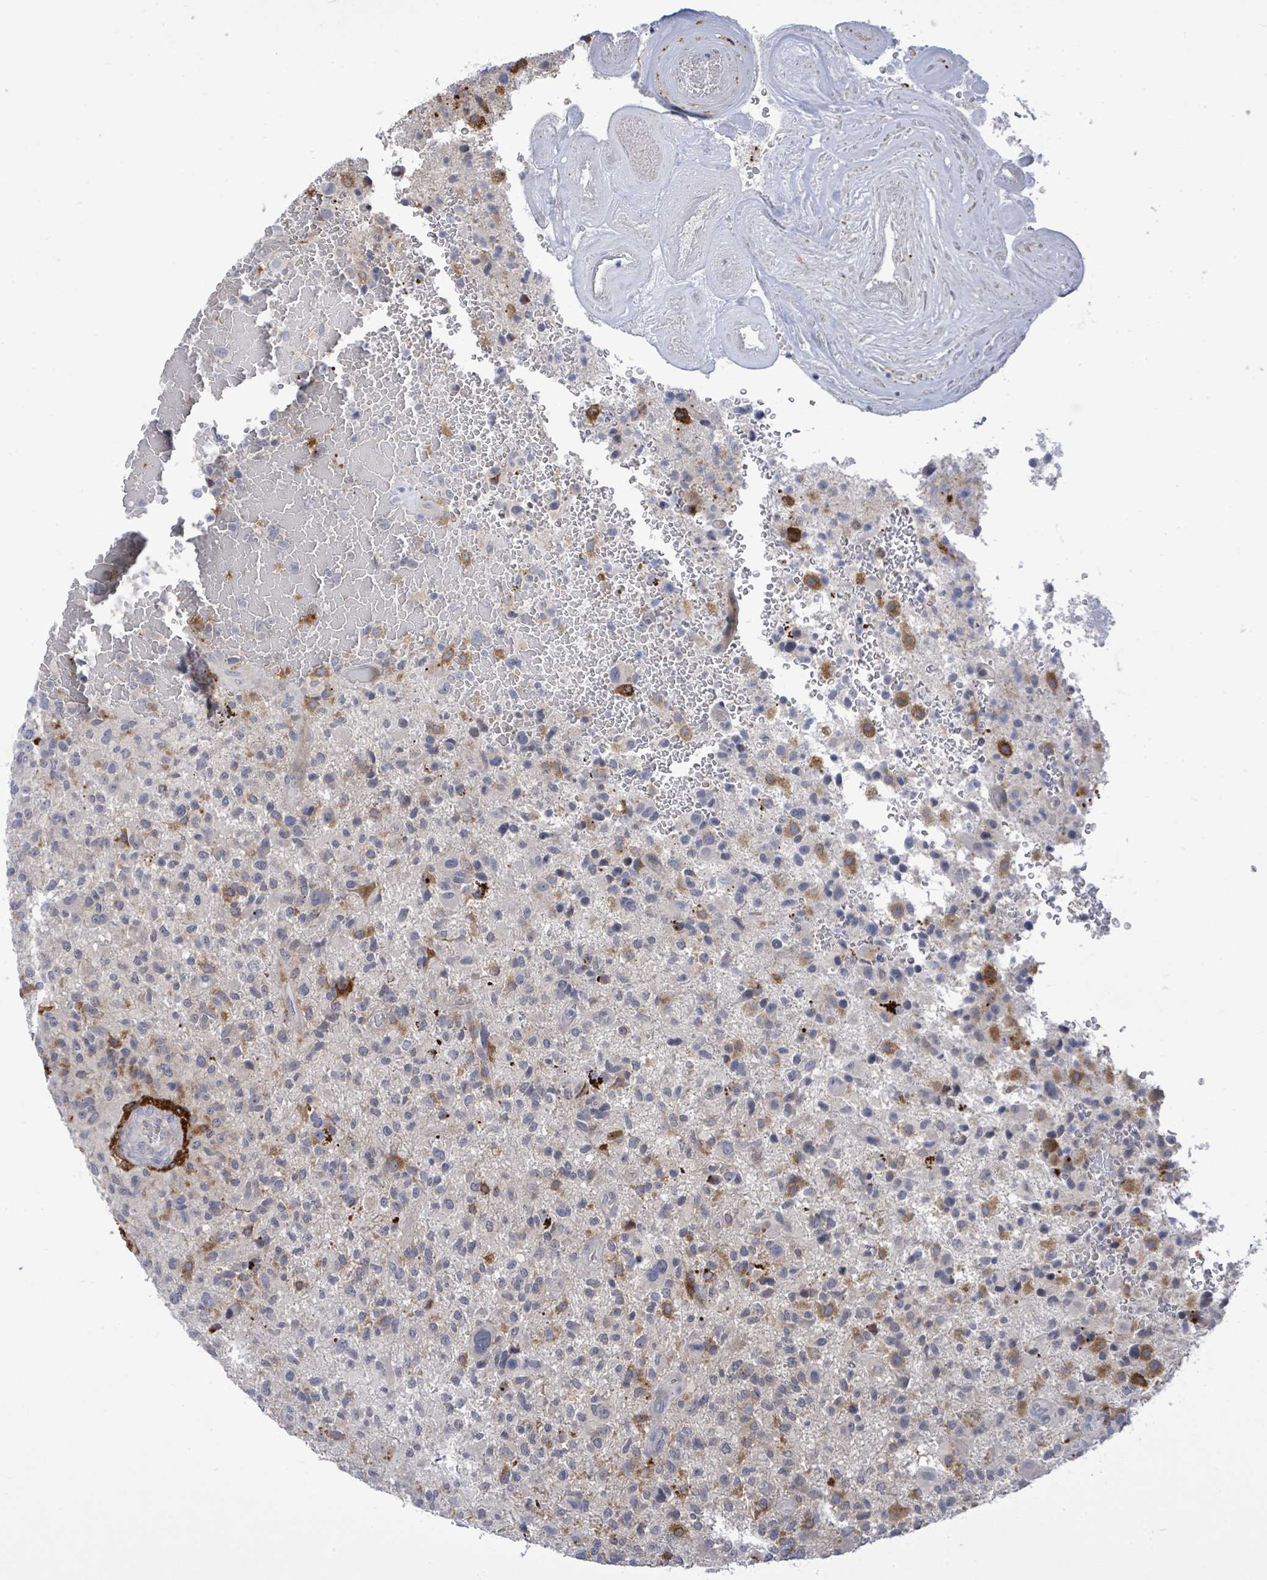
{"staining": {"intensity": "moderate", "quantity": "<25%", "location": "cytoplasmic/membranous"}, "tissue": "glioma", "cell_type": "Tumor cells", "image_type": "cancer", "snomed": [{"axis": "morphology", "description": "Glioma, malignant, High grade"}, {"axis": "topography", "description": "Brain"}], "caption": "About <25% of tumor cells in human glioma show moderate cytoplasmic/membranous protein staining as visualized by brown immunohistochemical staining.", "gene": "CT45A5", "patient": {"sex": "male", "age": 47}}